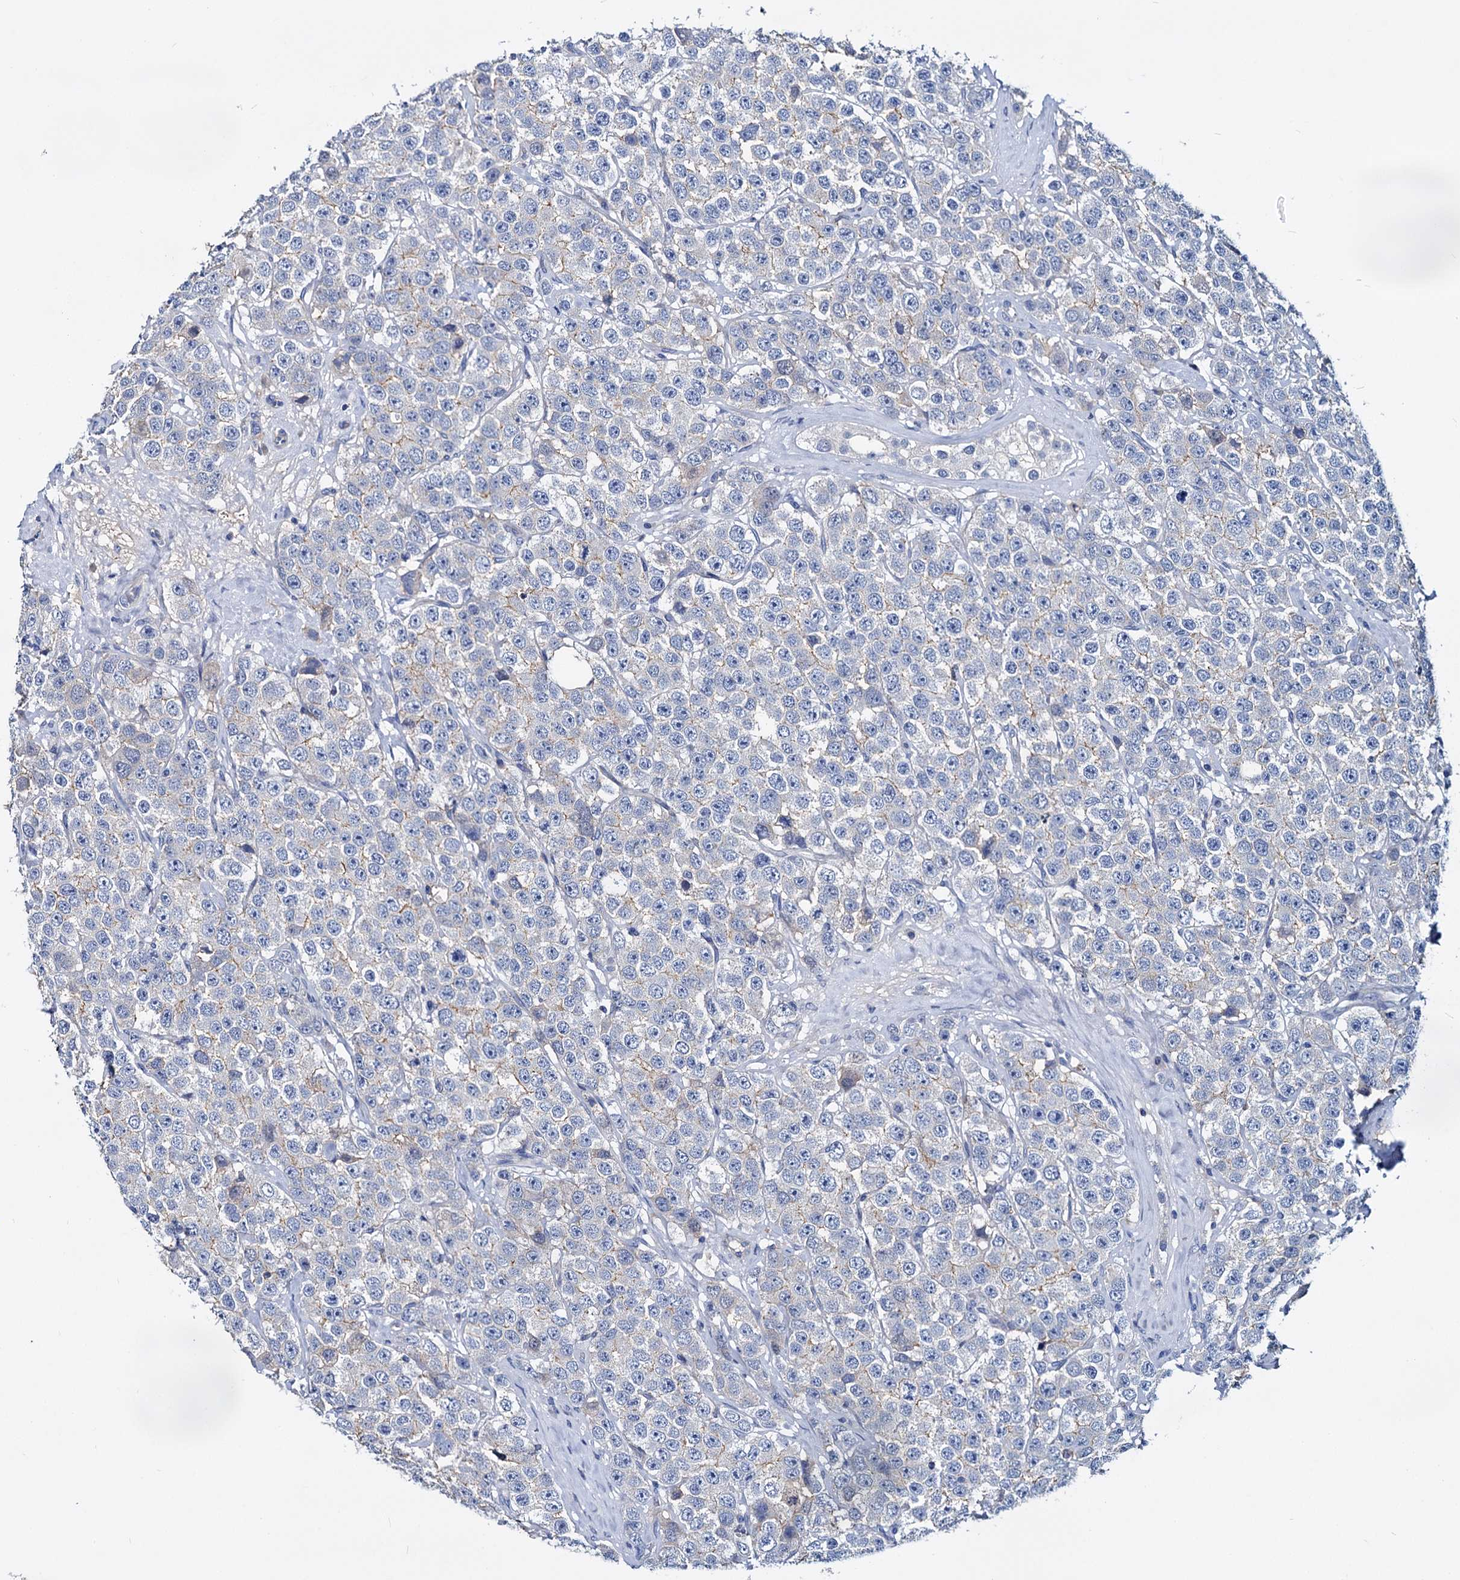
{"staining": {"intensity": "negative", "quantity": "none", "location": "none"}, "tissue": "testis cancer", "cell_type": "Tumor cells", "image_type": "cancer", "snomed": [{"axis": "morphology", "description": "Seminoma, NOS"}, {"axis": "topography", "description": "Testis"}], "caption": "Protein analysis of testis seminoma exhibits no significant expression in tumor cells.", "gene": "DYDC2", "patient": {"sex": "male", "age": 28}}